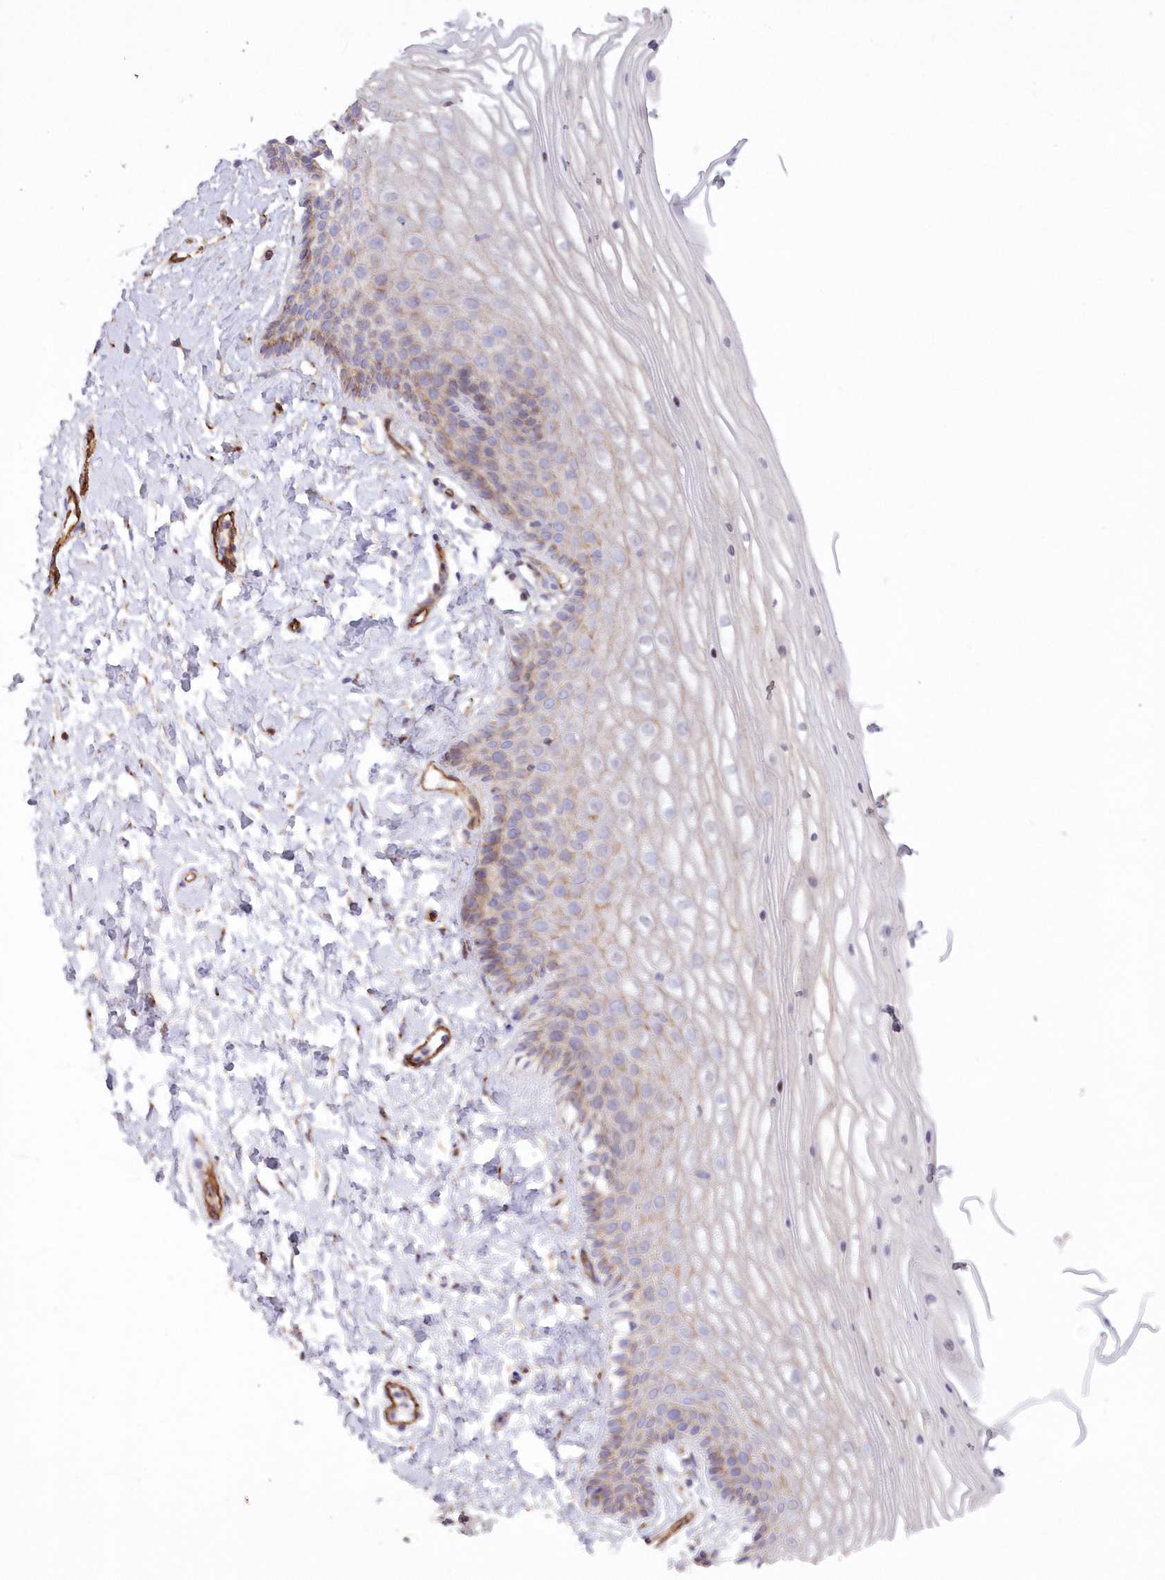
{"staining": {"intensity": "moderate", "quantity": "<25%", "location": "cytoplasmic/membranous"}, "tissue": "vagina", "cell_type": "Squamous epithelial cells", "image_type": "normal", "snomed": [{"axis": "morphology", "description": "Normal tissue, NOS"}, {"axis": "topography", "description": "Vagina"}, {"axis": "topography", "description": "Cervix"}], "caption": "This micrograph exhibits normal vagina stained with IHC to label a protein in brown. The cytoplasmic/membranous of squamous epithelial cells show moderate positivity for the protein. Nuclei are counter-stained blue.", "gene": "RAB11FIP5", "patient": {"sex": "female", "age": 40}}